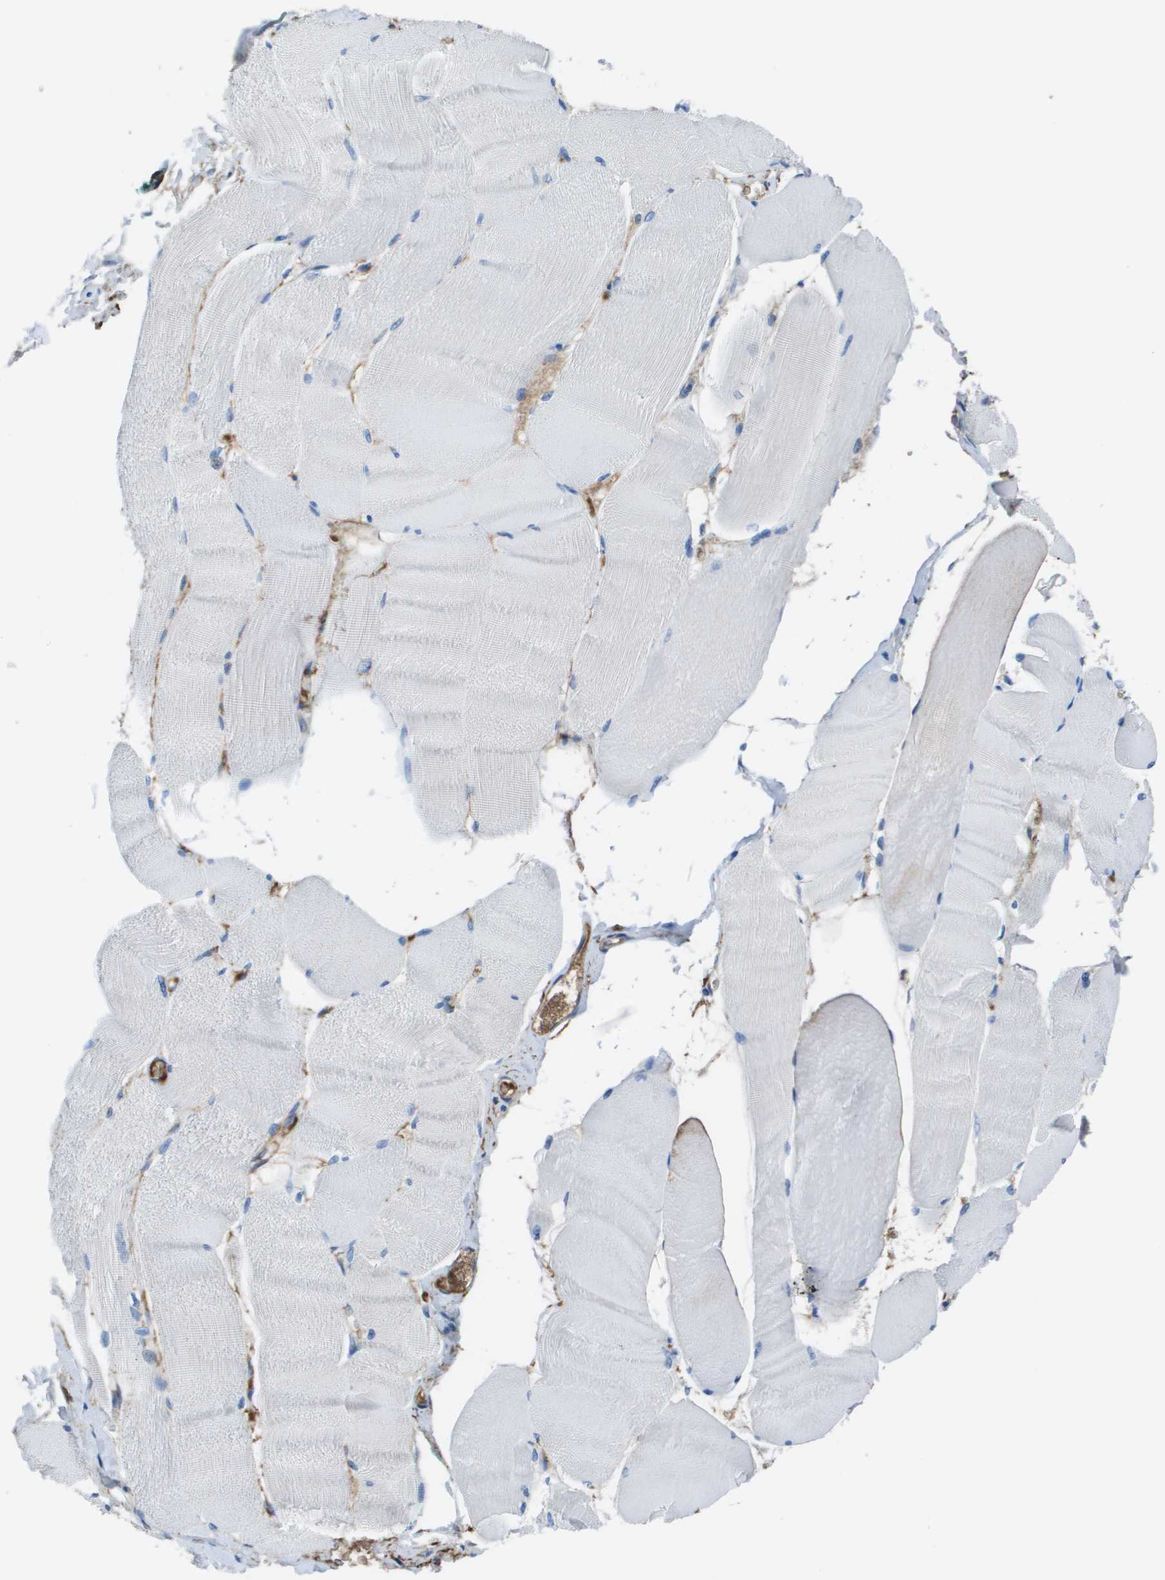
{"staining": {"intensity": "negative", "quantity": "none", "location": "none"}, "tissue": "skeletal muscle", "cell_type": "Myocytes", "image_type": "normal", "snomed": [{"axis": "morphology", "description": "Normal tissue, NOS"}, {"axis": "morphology", "description": "Squamous cell carcinoma, NOS"}, {"axis": "topography", "description": "Skeletal muscle"}], "caption": "Immunohistochemistry (IHC) histopathology image of normal skeletal muscle: skeletal muscle stained with DAB shows no significant protein expression in myocytes.", "gene": "VTN", "patient": {"sex": "male", "age": 51}}